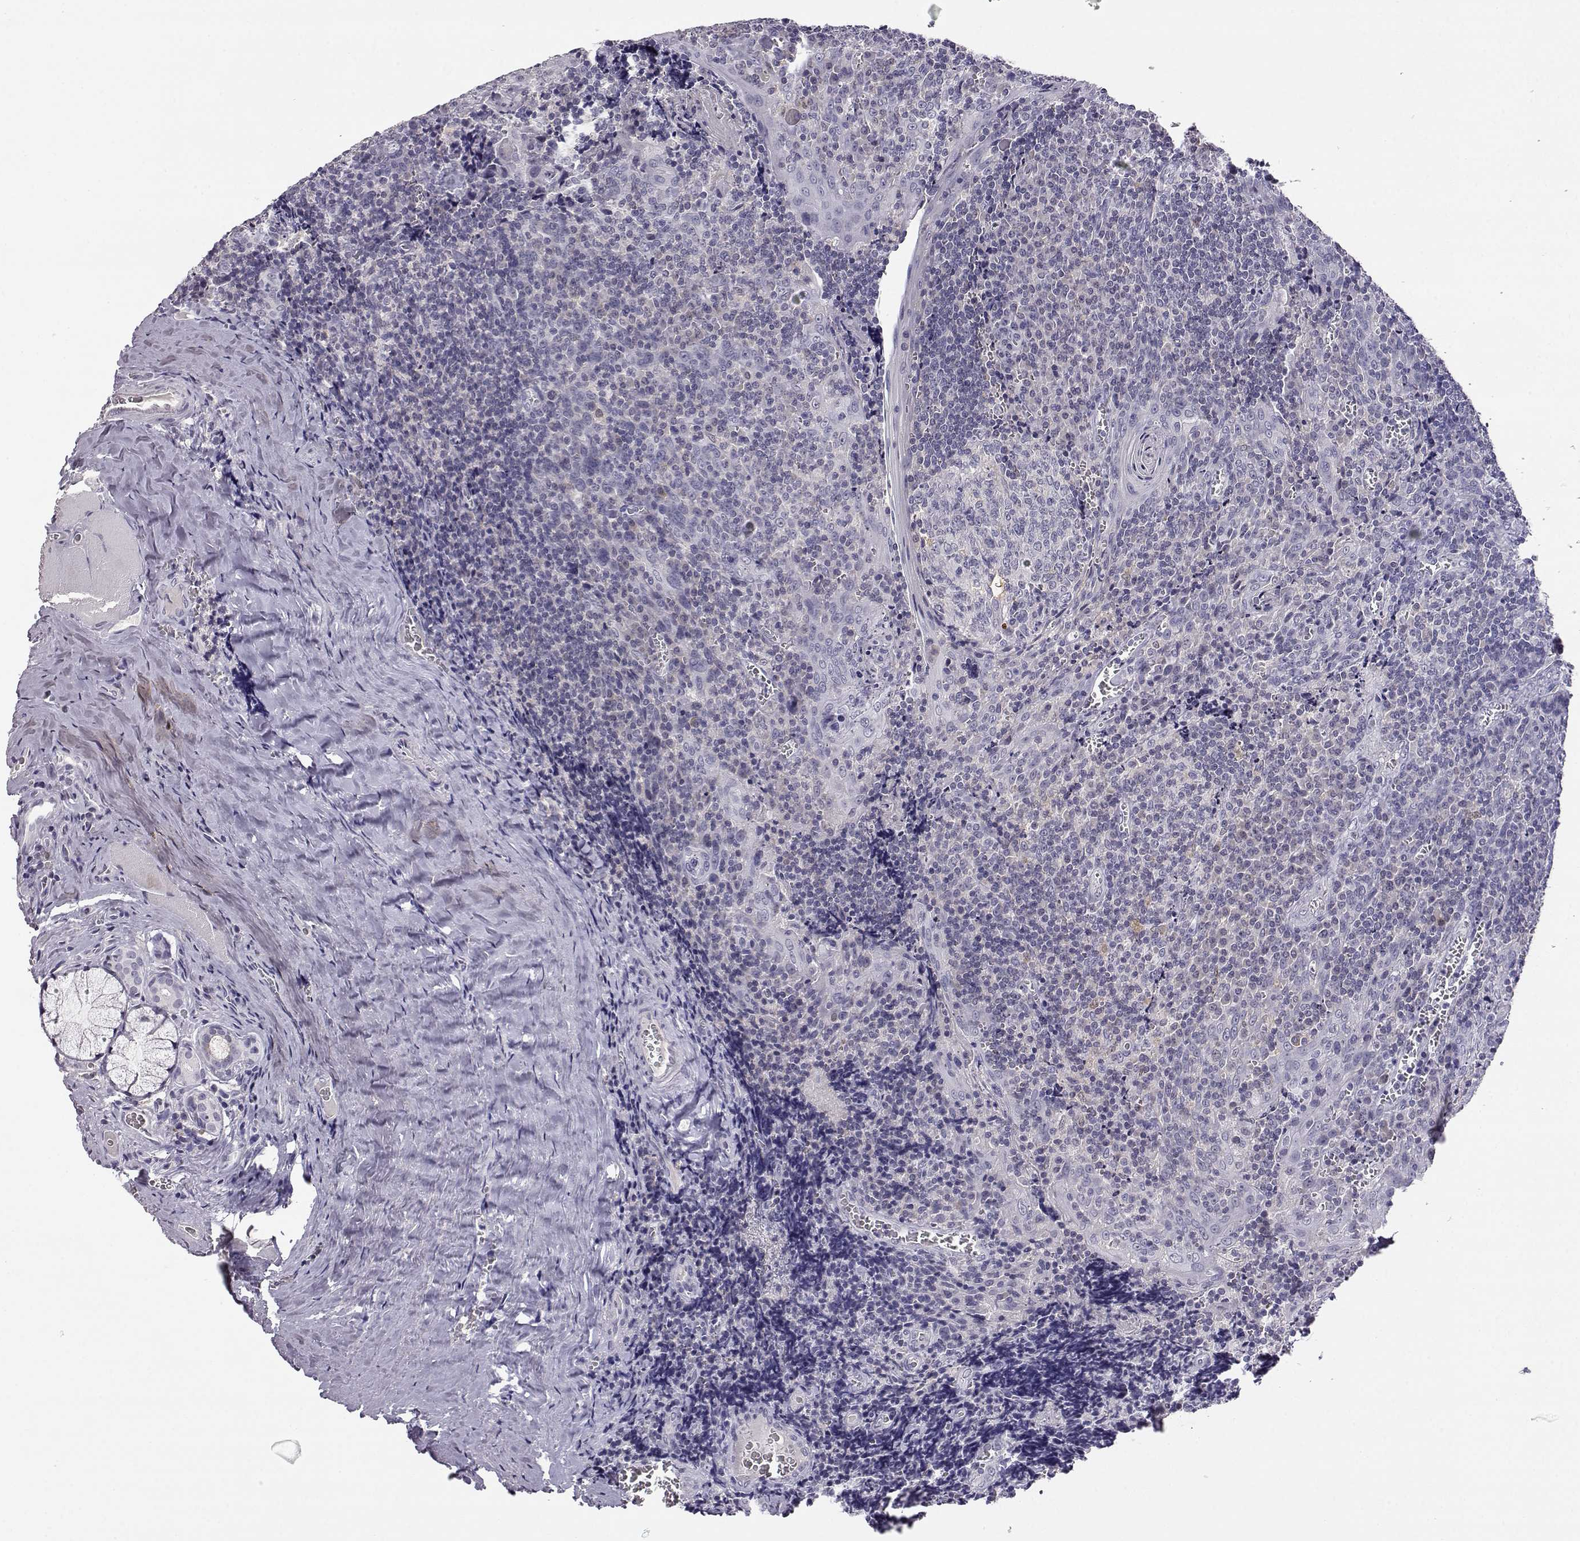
{"staining": {"intensity": "weak", "quantity": "<25%", "location": "cytoplasmic/membranous"}, "tissue": "tonsil", "cell_type": "Germinal center cells", "image_type": "normal", "snomed": [{"axis": "morphology", "description": "Normal tissue, NOS"}, {"axis": "morphology", "description": "Inflammation, NOS"}, {"axis": "topography", "description": "Tonsil"}], "caption": "IHC of benign tonsil shows no positivity in germinal center cells.", "gene": "AKR1B1", "patient": {"sex": "female", "age": 31}}